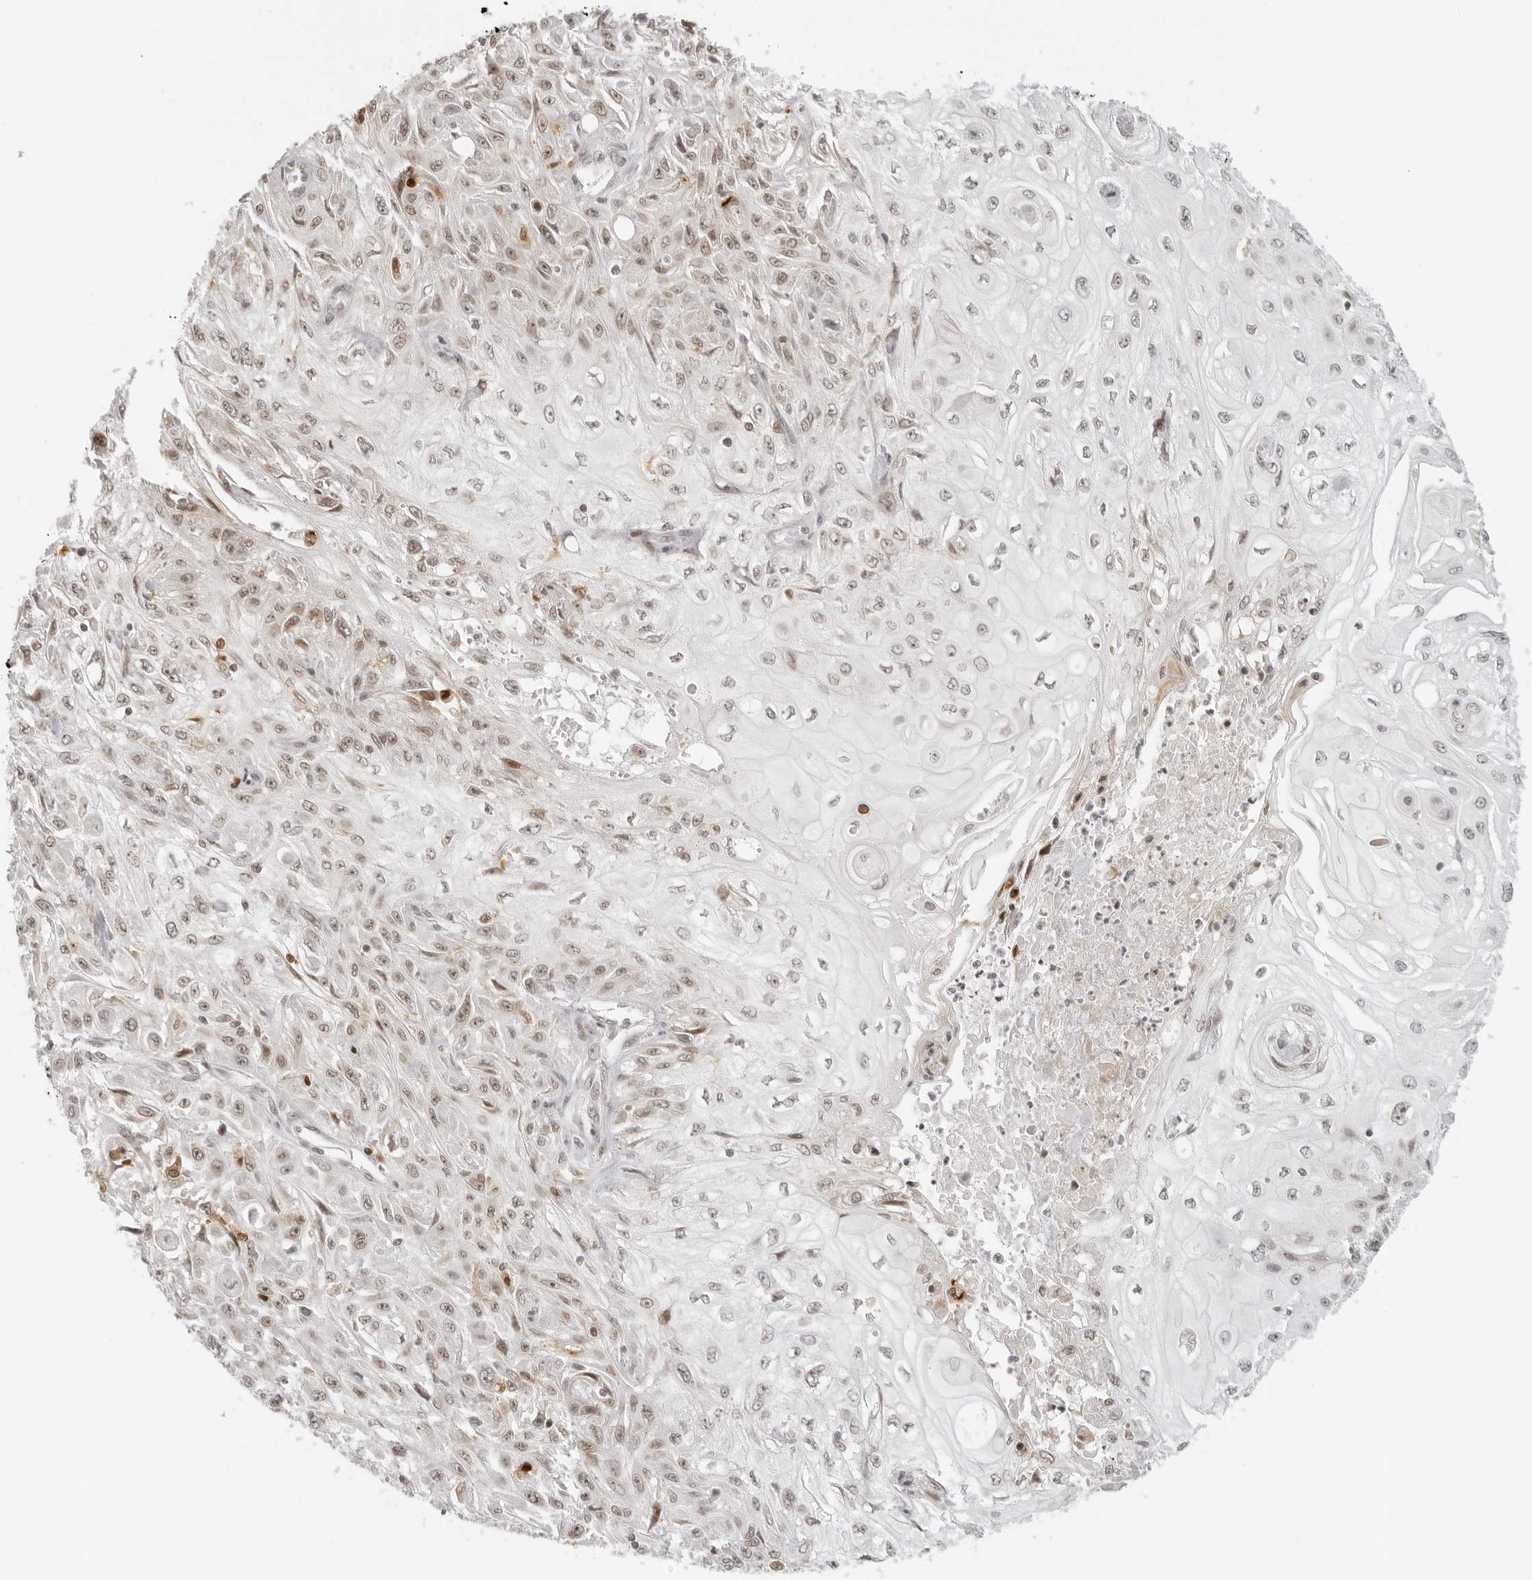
{"staining": {"intensity": "weak", "quantity": "25%-75%", "location": "nuclear"}, "tissue": "skin cancer", "cell_type": "Tumor cells", "image_type": "cancer", "snomed": [{"axis": "morphology", "description": "Squamous cell carcinoma, NOS"}, {"axis": "morphology", "description": "Squamous cell carcinoma, metastatic, NOS"}, {"axis": "topography", "description": "Skin"}, {"axis": "topography", "description": "Lymph node"}], "caption": "Tumor cells show low levels of weak nuclear staining in approximately 25%-75% of cells in human skin cancer (metastatic squamous cell carcinoma). The staining is performed using DAB brown chromogen to label protein expression. The nuclei are counter-stained blue using hematoxylin.", "gene": "ZNF407", "patient": {"sex": "male", "age": 75}}